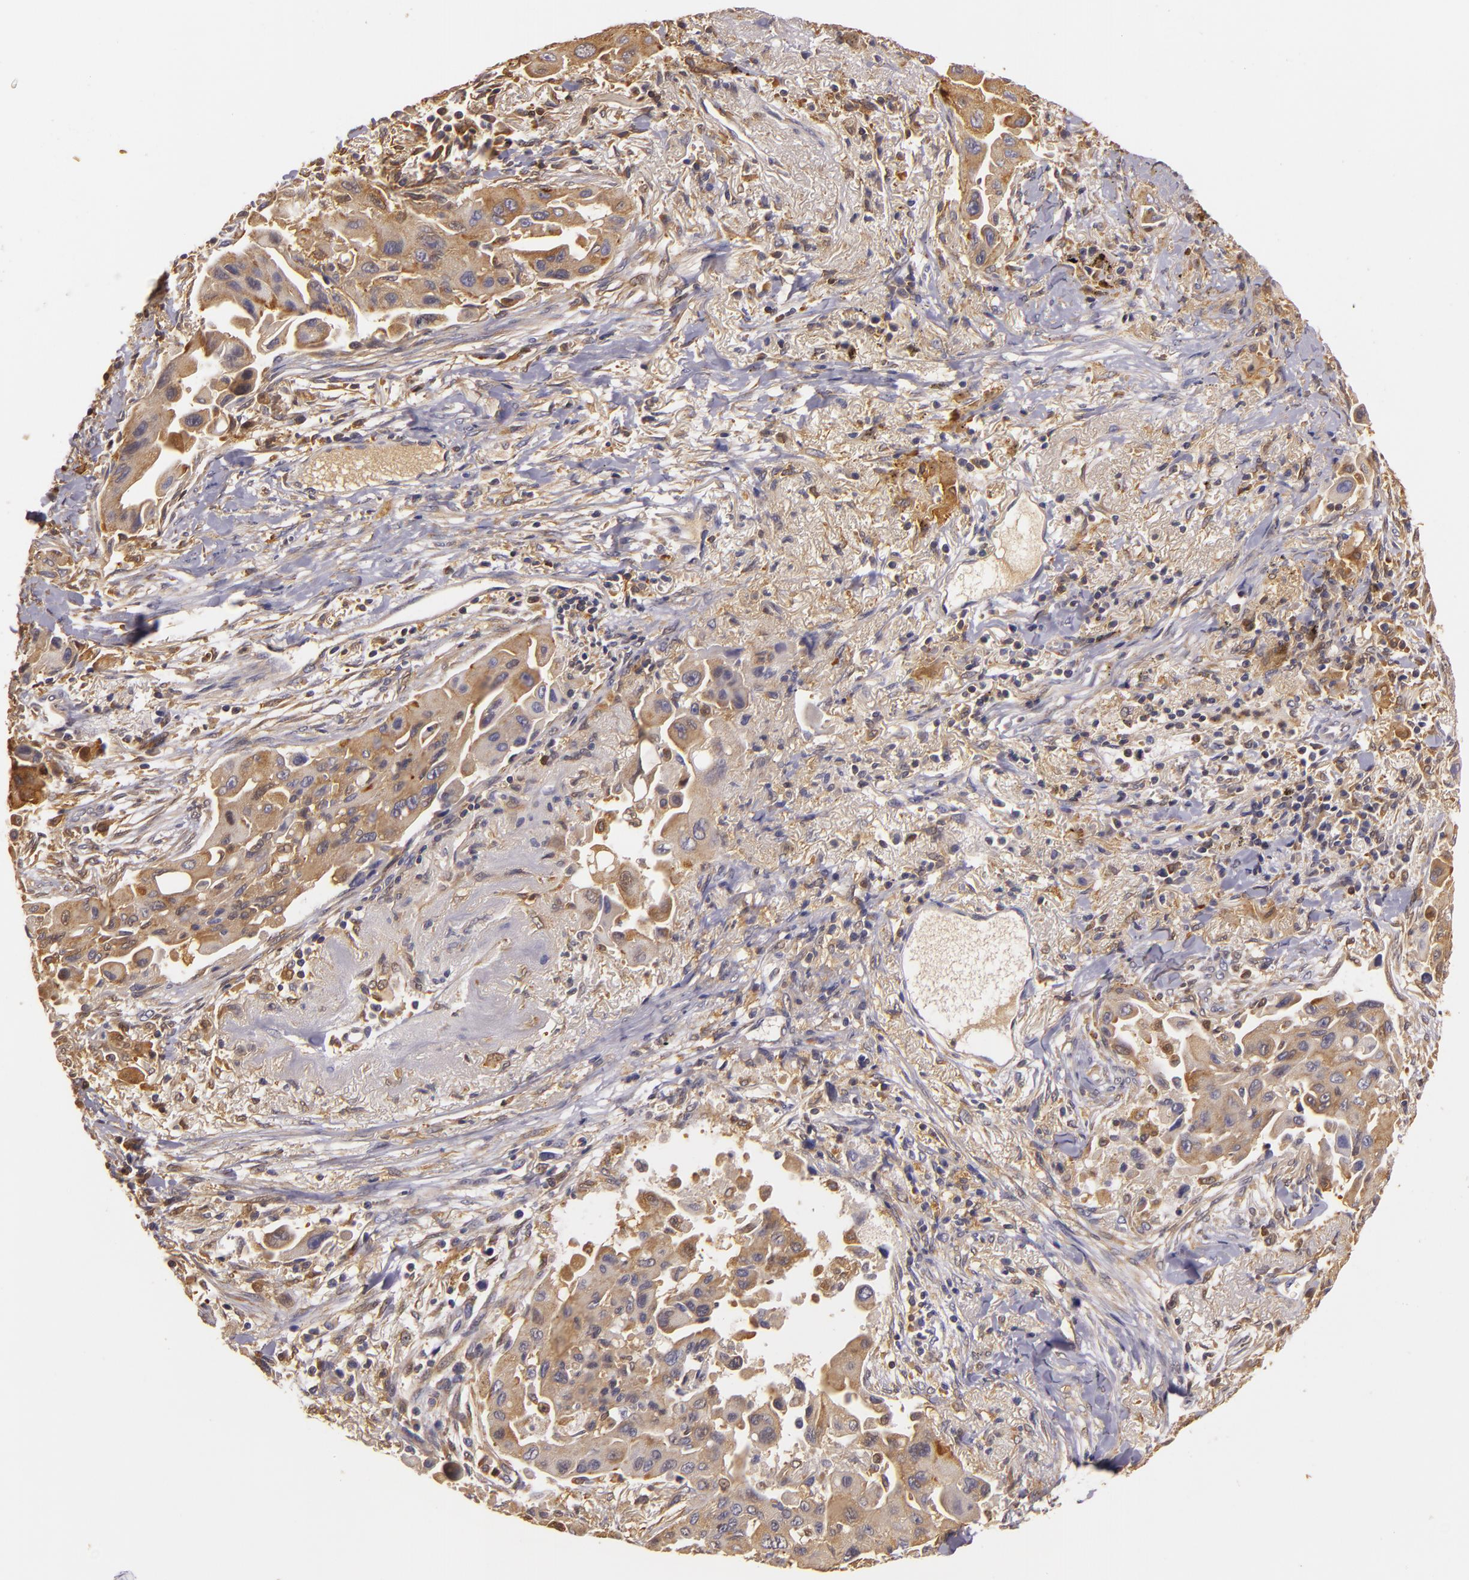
{"staining": {"intensity": "moderate", "quantity": ">75%", "location": "cytoplasmic/membranous"}, "tissue": "lung cancer", "cell_type": "Tumor cells", "image_type": "cancer", "snomed": [{"axis": "morphology", "description": "Adenocarcinoma, NOS"}, {"axis": "topography", "description": "Lung"}], "caption": "A photomicrograph of human lung cancer (adenocarcinoma) stained for a protein reveals moderate cytoplasmic/membranous brown staining in tumor cells. Nuclei are stained in blue.", "gene": "TOM1", "patient": {"sex": "male", "age": 68}}